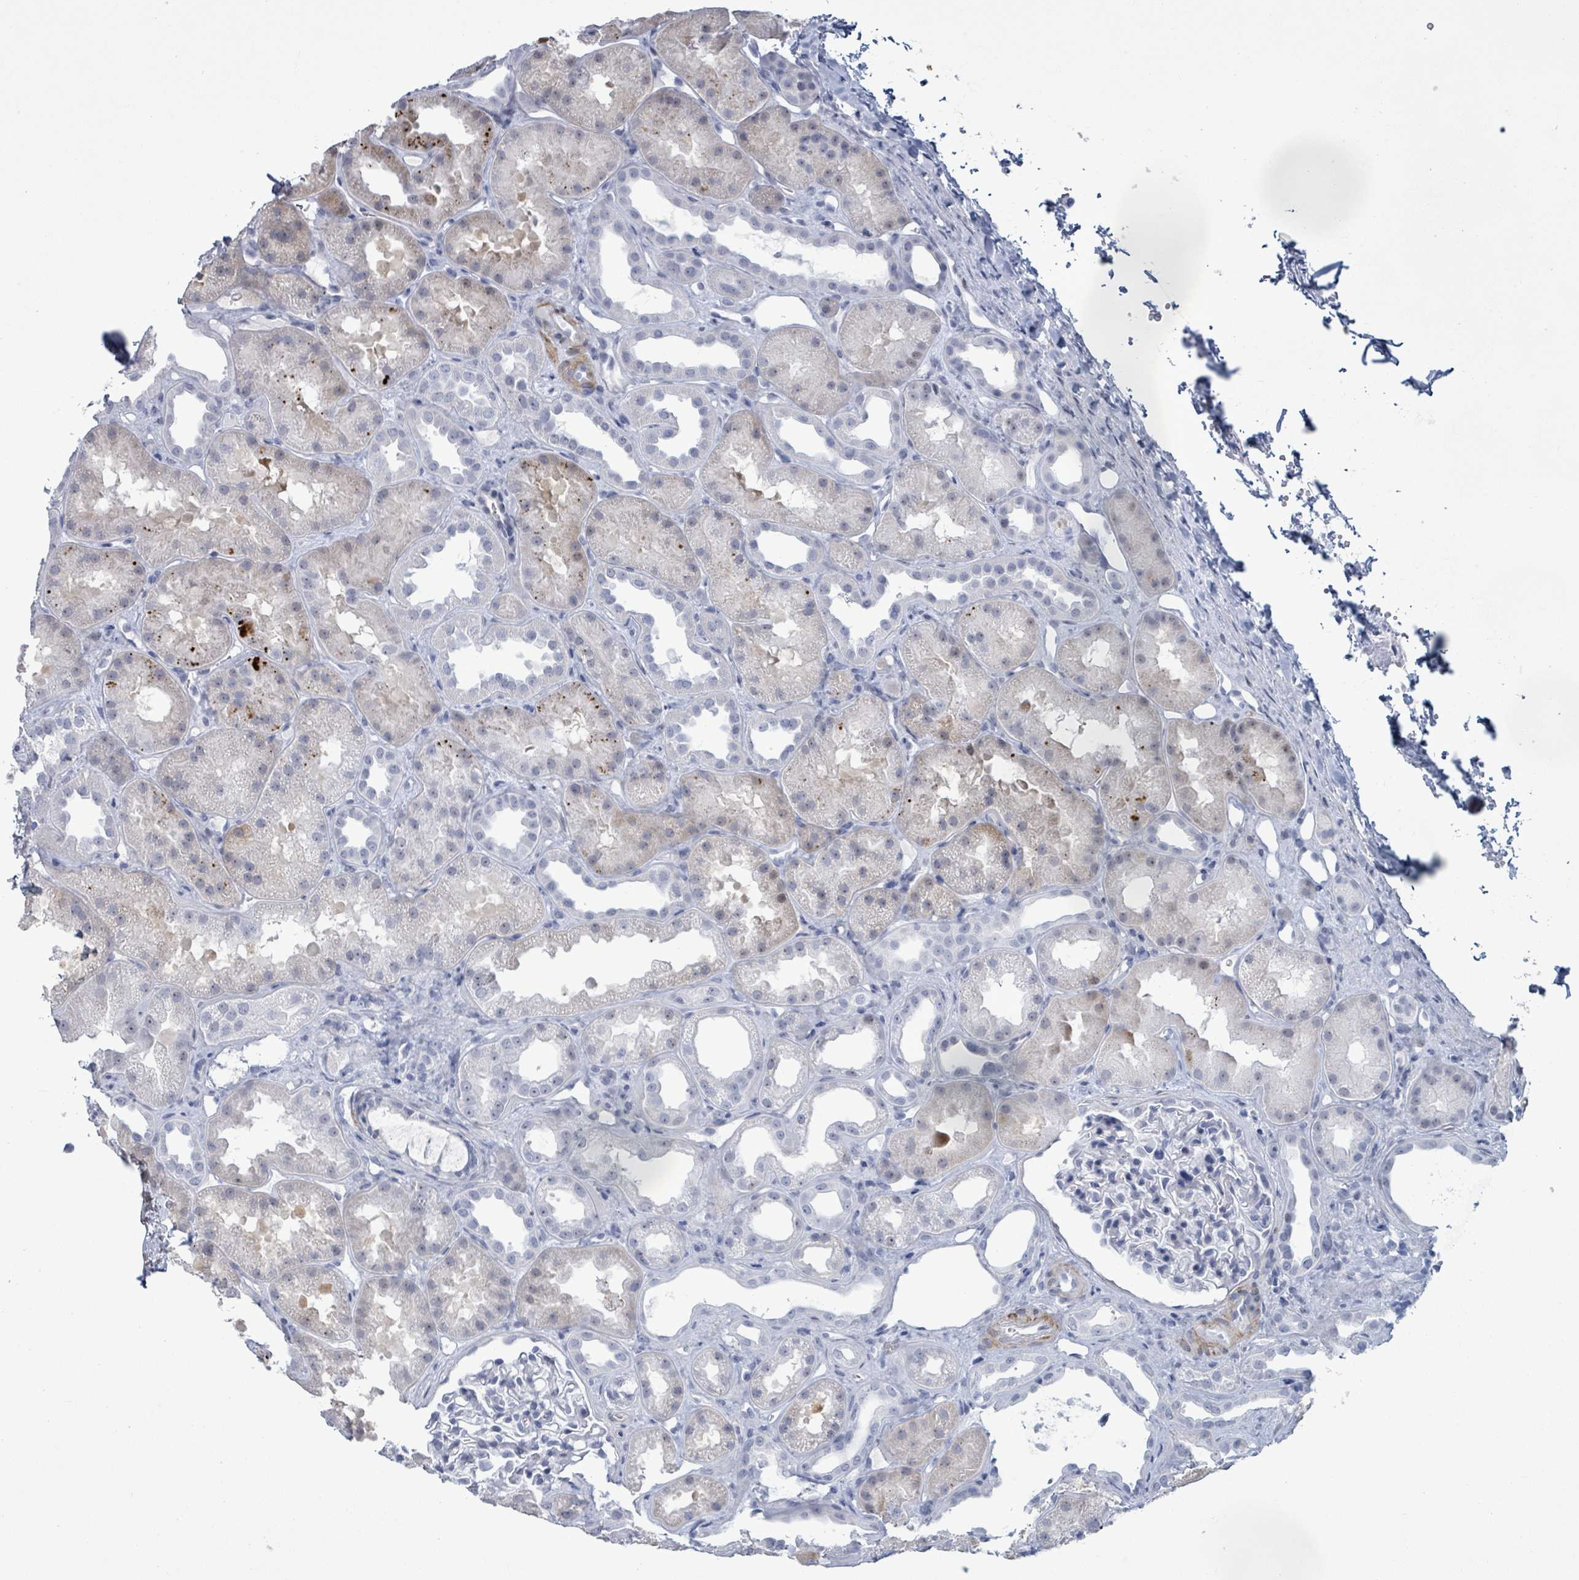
{"staining": {"intensity": "negative", "quantity": "none", "location": "none"}, "tissue": "kidney", "cell_type": "Cells in glomeruli", "image_type": "normal", "snomed": [{"axis": "morphology", "description": "Normal tissue, NOS"}, {"axis": "topography", "description": "Kidney"}], "caption": "Cells in glomeruli are negative for protein expression in normal human kidney. The staining was performed using DAB (3,3'-diaminobenzidine) to visualize the protein expression in brown, while the nuclei were stained in blue with hematoxylin (Magnification: 20x).", "gene": "ZNF771", "patient": {"sex": "male", "age": 61}}